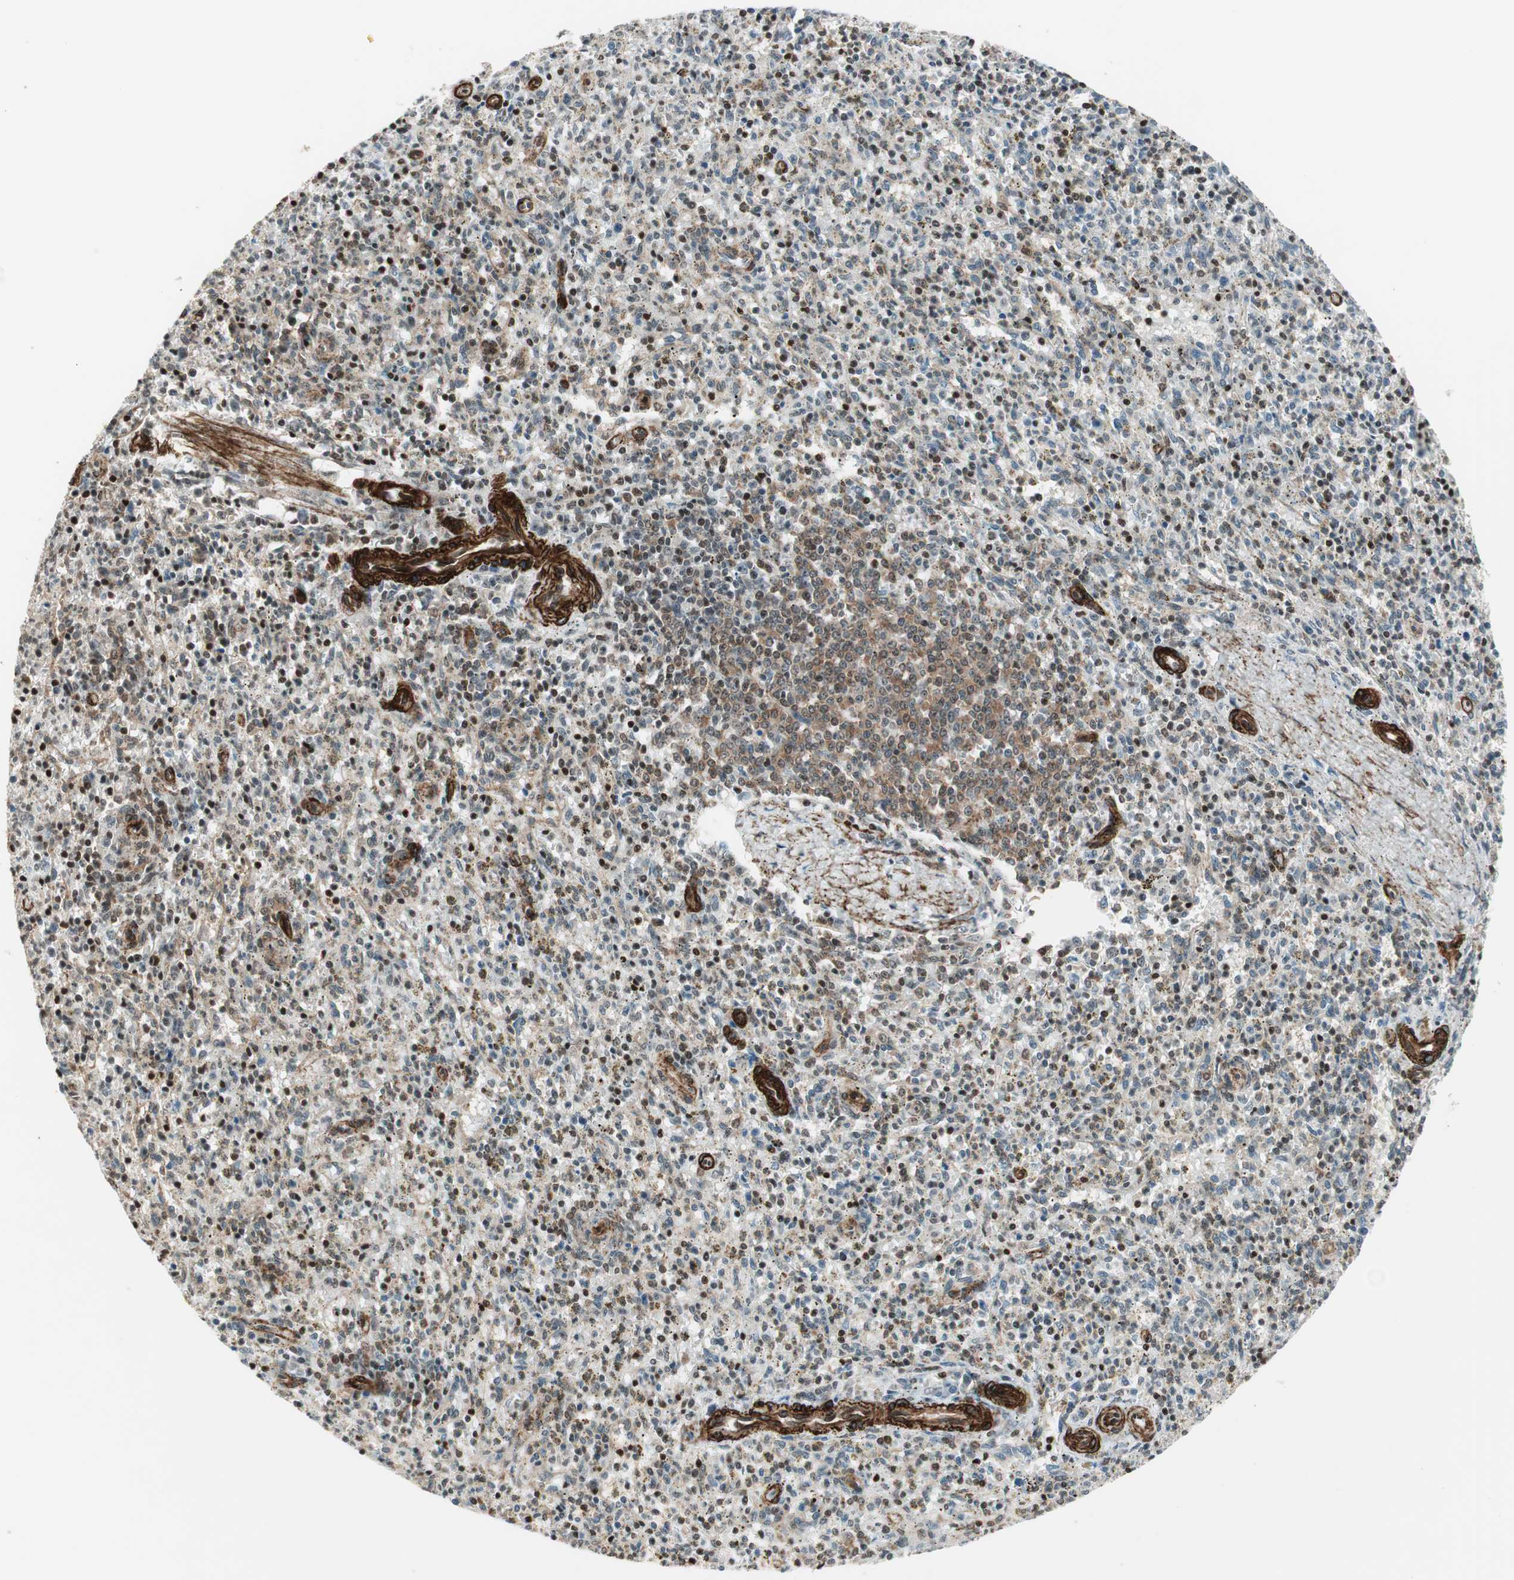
{"staining": {"intensity": "moderate", "quantity": "<25%", "location": "nuclear"}, "tissue": "spleen", "cell_type": "Cells in red pulp", "image_type": "normal", "snomed": [{"axis": "morphology", "description": "Normal tissue, NOS"}, {"axis": "topography", "description": "Spleen"}], "caption": "Protein positivity by IHC reveals moderate nuclear expression in about <25% of cells in red pulp in normal spleen.", "gene": "CDK19", "patient": {"sex": "male", "age": 72}}